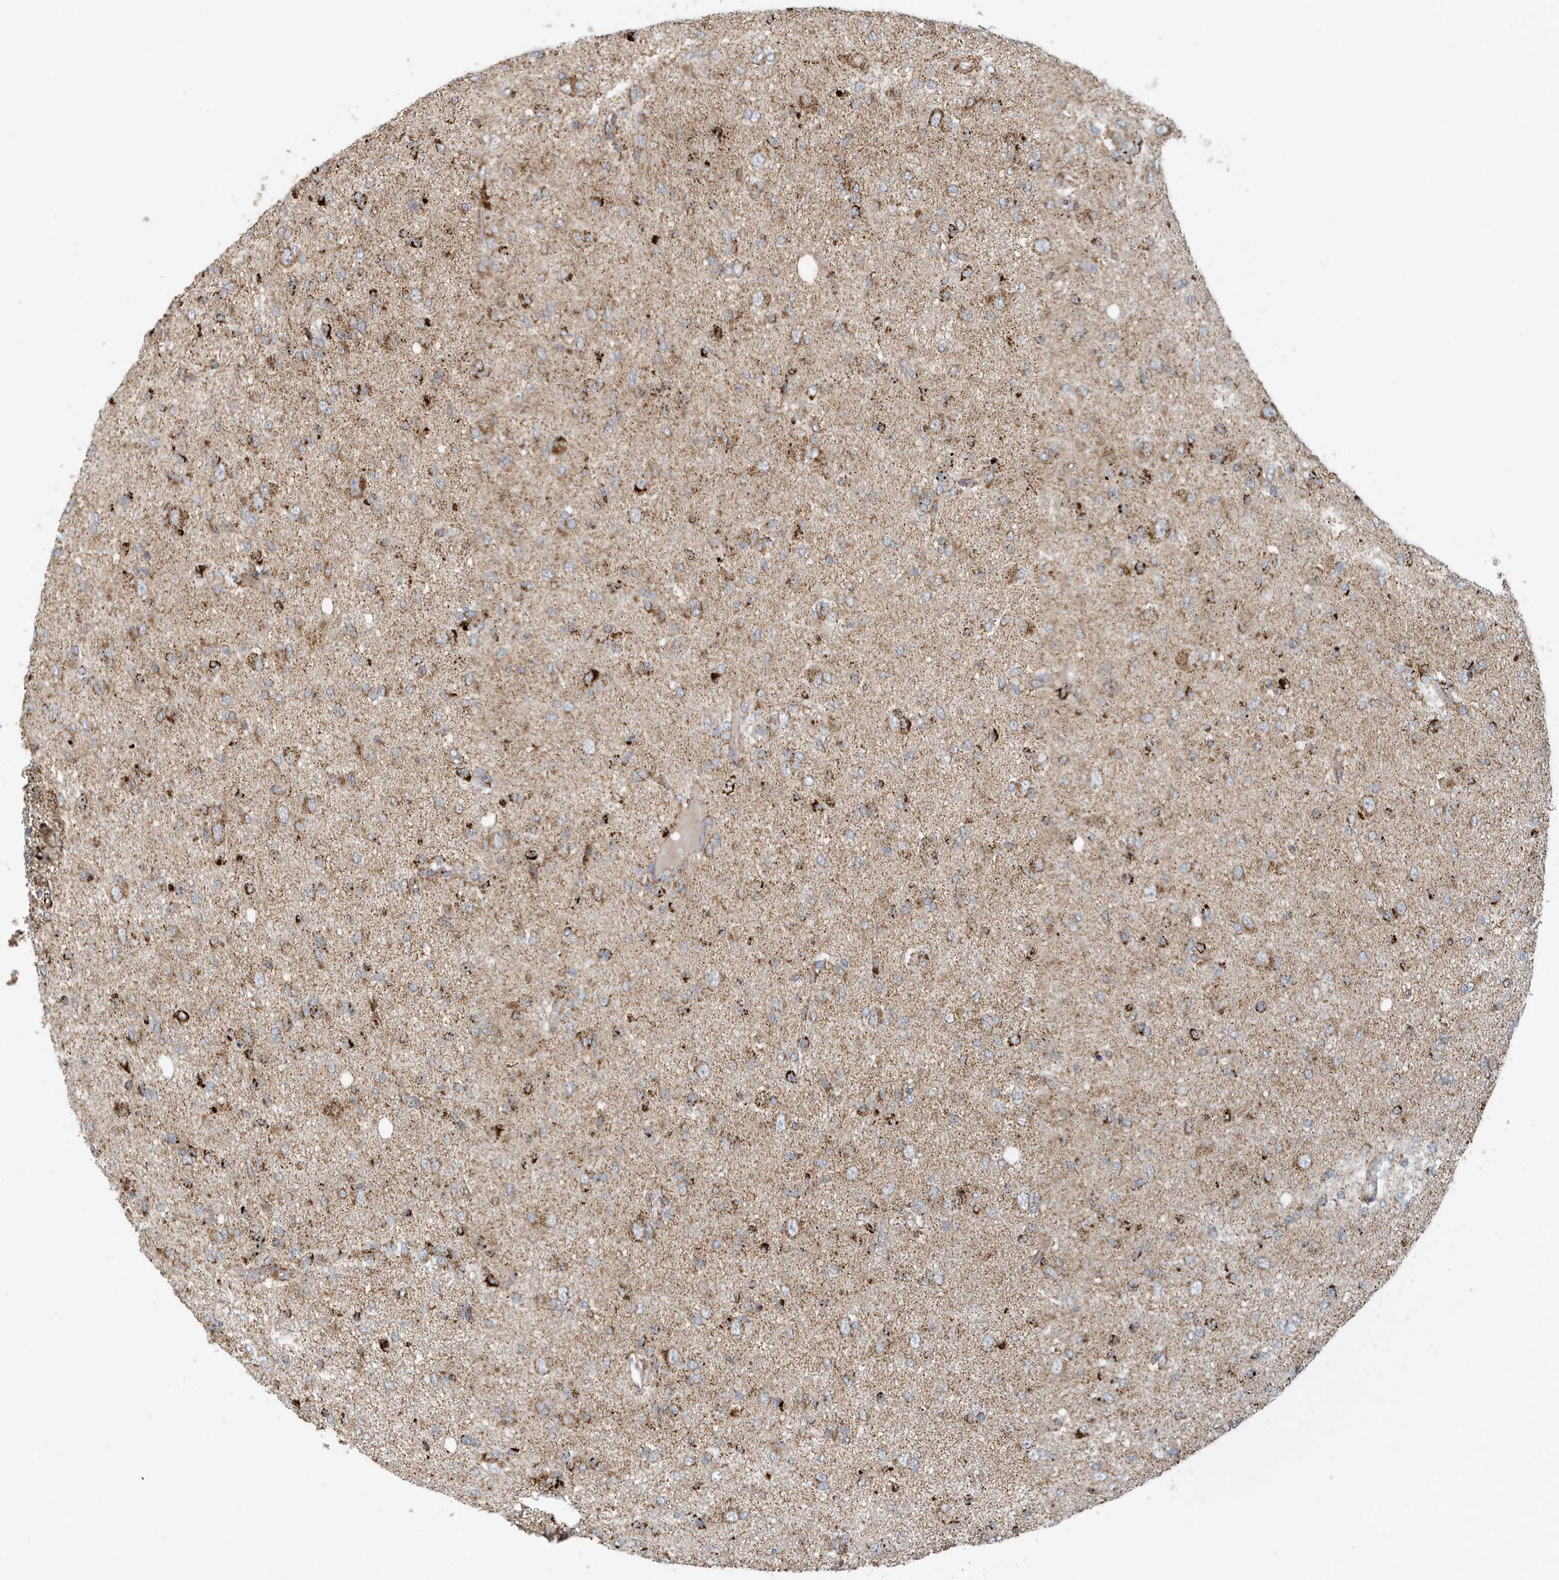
{"staining": {"intensity": "moderate", "quantity": ">75%", "location": "cytoplasmic/membranous"}, "tissue": "glioma", "cell_type": "Tumor cells", "image_type": "cancer", "snomed": [{"axis": "morphology", "description": "Glioma, malignant, High grade"}, {"axis": "topography", "description": "Brain"}], "caption": "Tumor cells demonstrate medium levels of moderate cytoplasmic/membranous staining in about >75% of cells in human malignant glioma (high-grade).", "gene": "MAN1A1", "patient": {"sex": "female", "age": 59}}